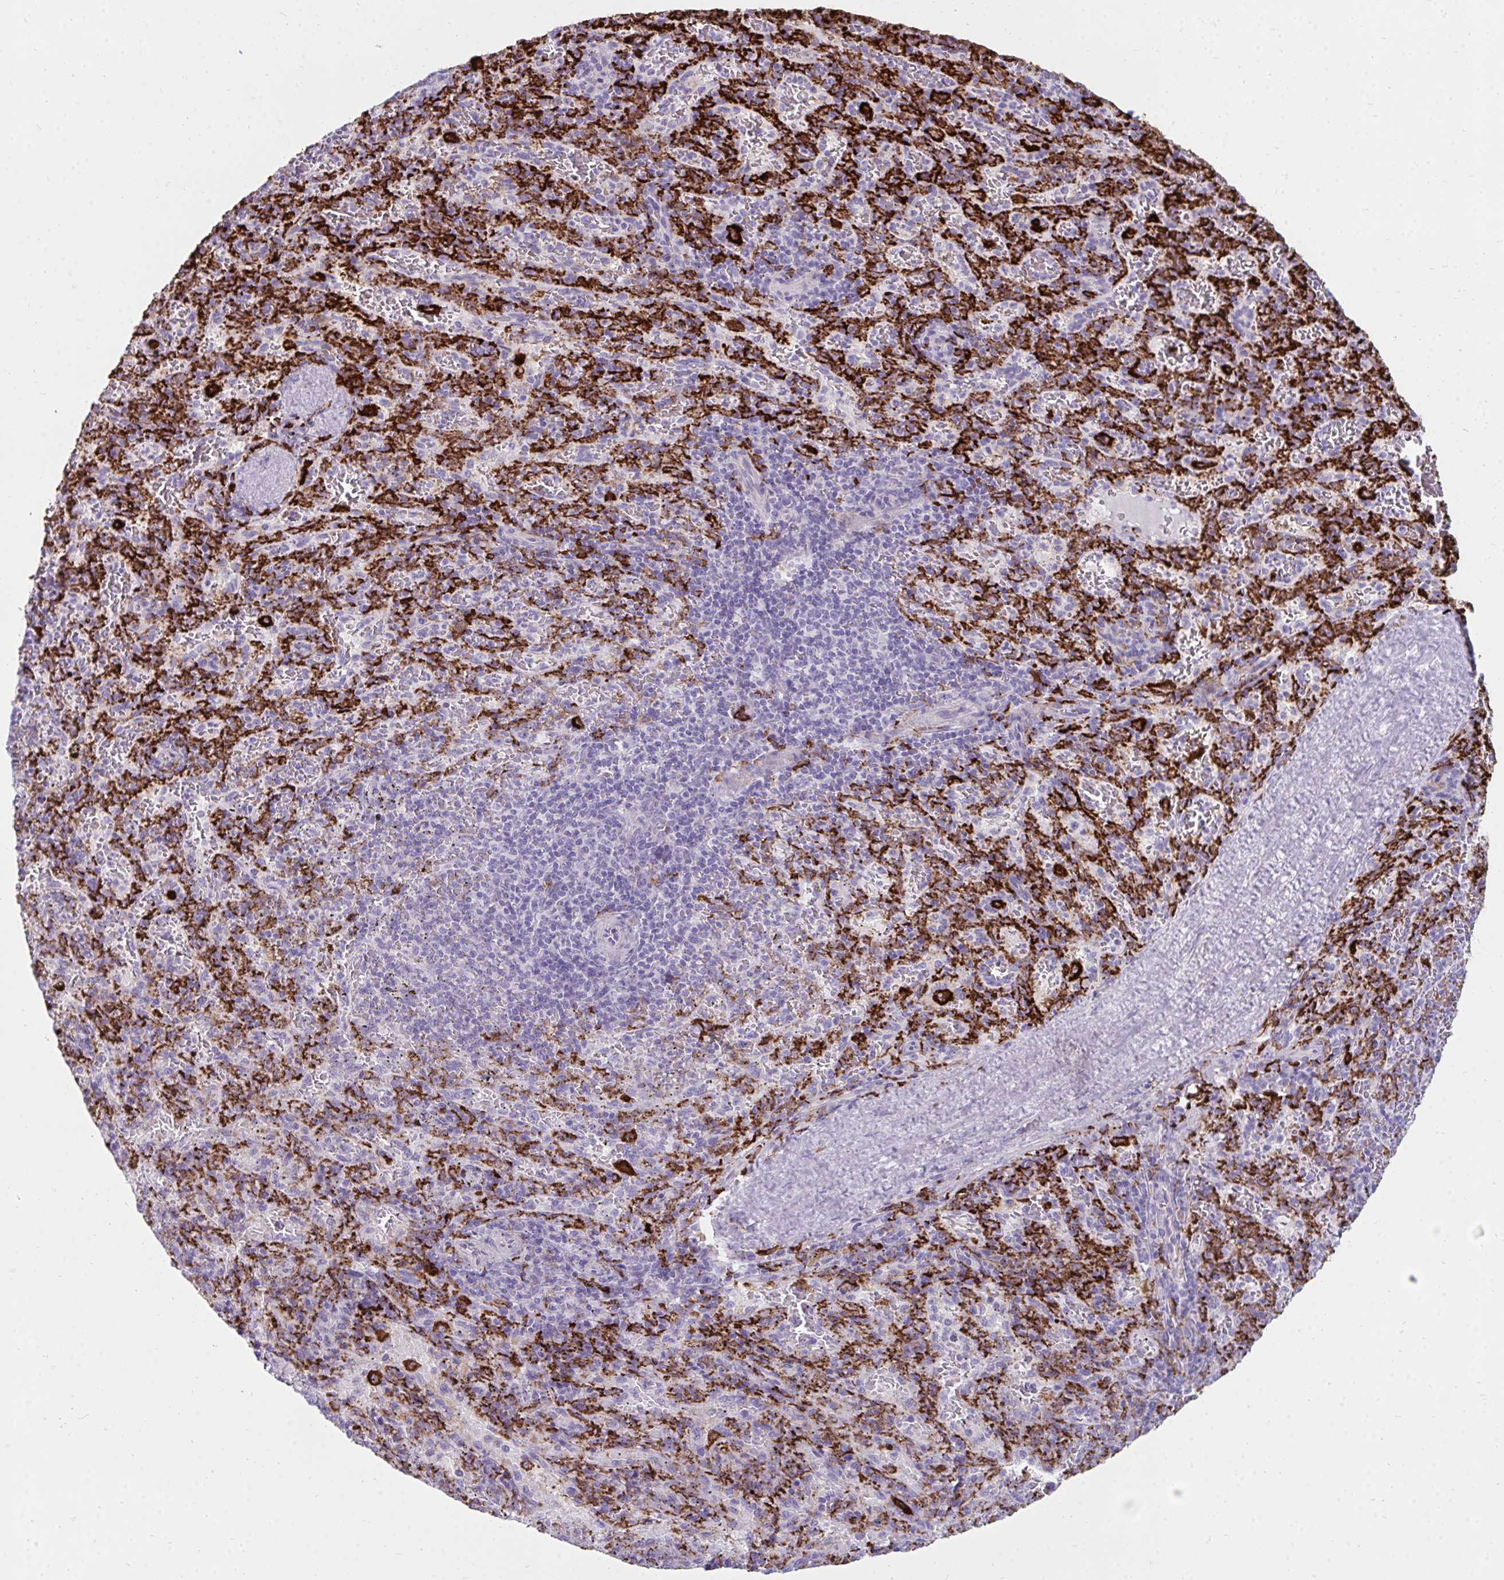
{"staining": {"intensity": "strong", "quantity": "25%-75%", "location": "cytoplasmic/membranous"}, "tissue": "spleen", "cell_type": "Cells in red pulp", "image_type": "normal", "snomed": [{"axis": "morphology", "description": "Normal tissue, NOS"}, {"axis": "topography", "description": "Spleen"}], "caption": "Human spleen stained with a brown dye exhibits strong cytoplasmic/membranous positive staining in approximately 25%-75% of cells in red pulp.", "gene": "CD163", "patient": {"sex": "male", "age": 57}}